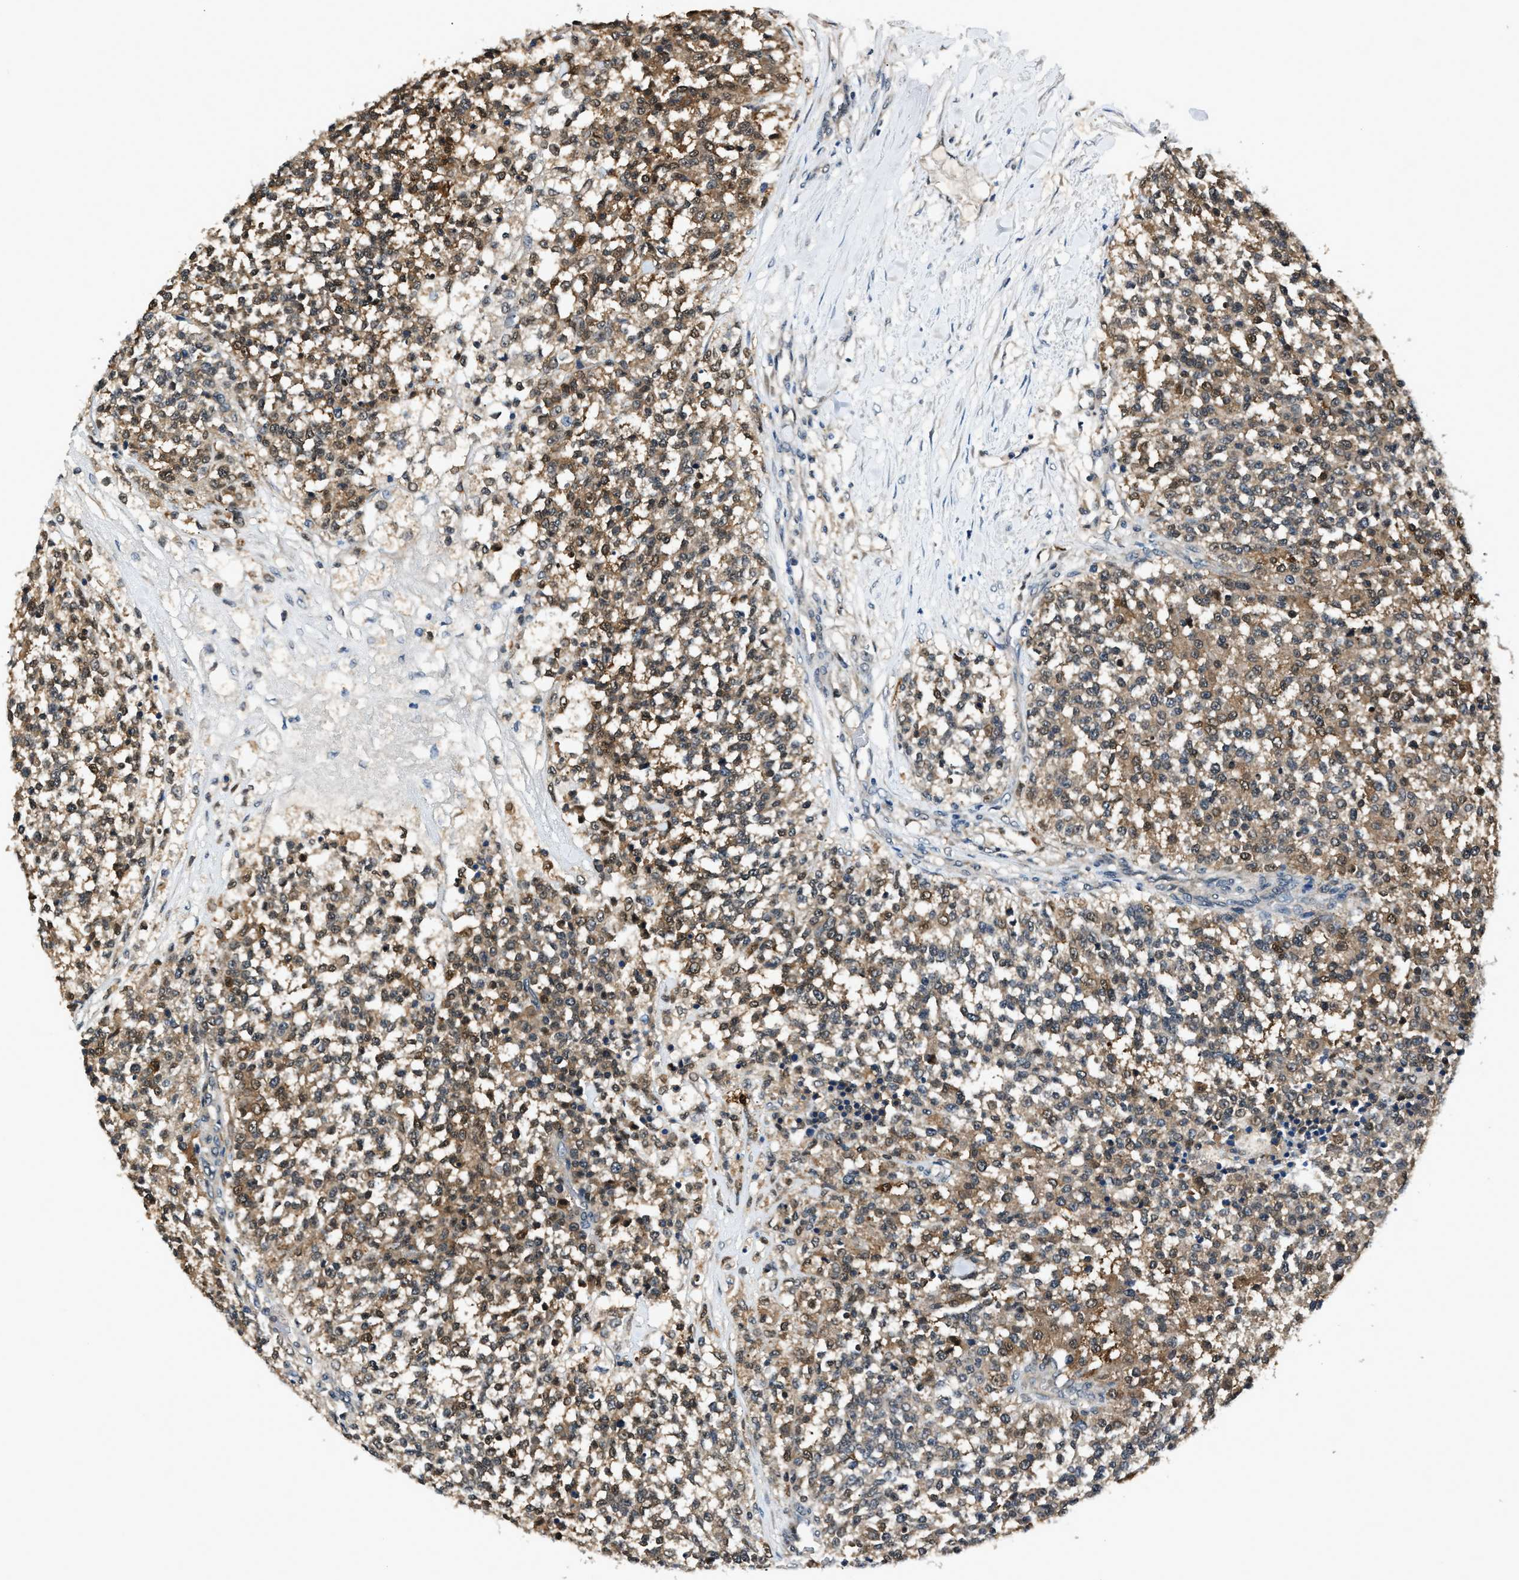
{"staining": {"intensity": "weak", "quantity": "25%-75%", "location": "cytoplasmic/membranous,nuclear"}, "tissue": "testis cancer", "cell_type": "Tumor cells", "image_type": "cancer", "snomed": [{"axis": "morphology", "description": "Seminoma, NOS"}, {"axis": "topography", "description": "Testis"}], "caption": "Weak cytoplasmic/membranous and nuclear protein expression is present in approximately 25%-75% of tumor cells in testis cancer.", "gene": "TP53I3", "patient": {"sex": "male", "age": 59}}